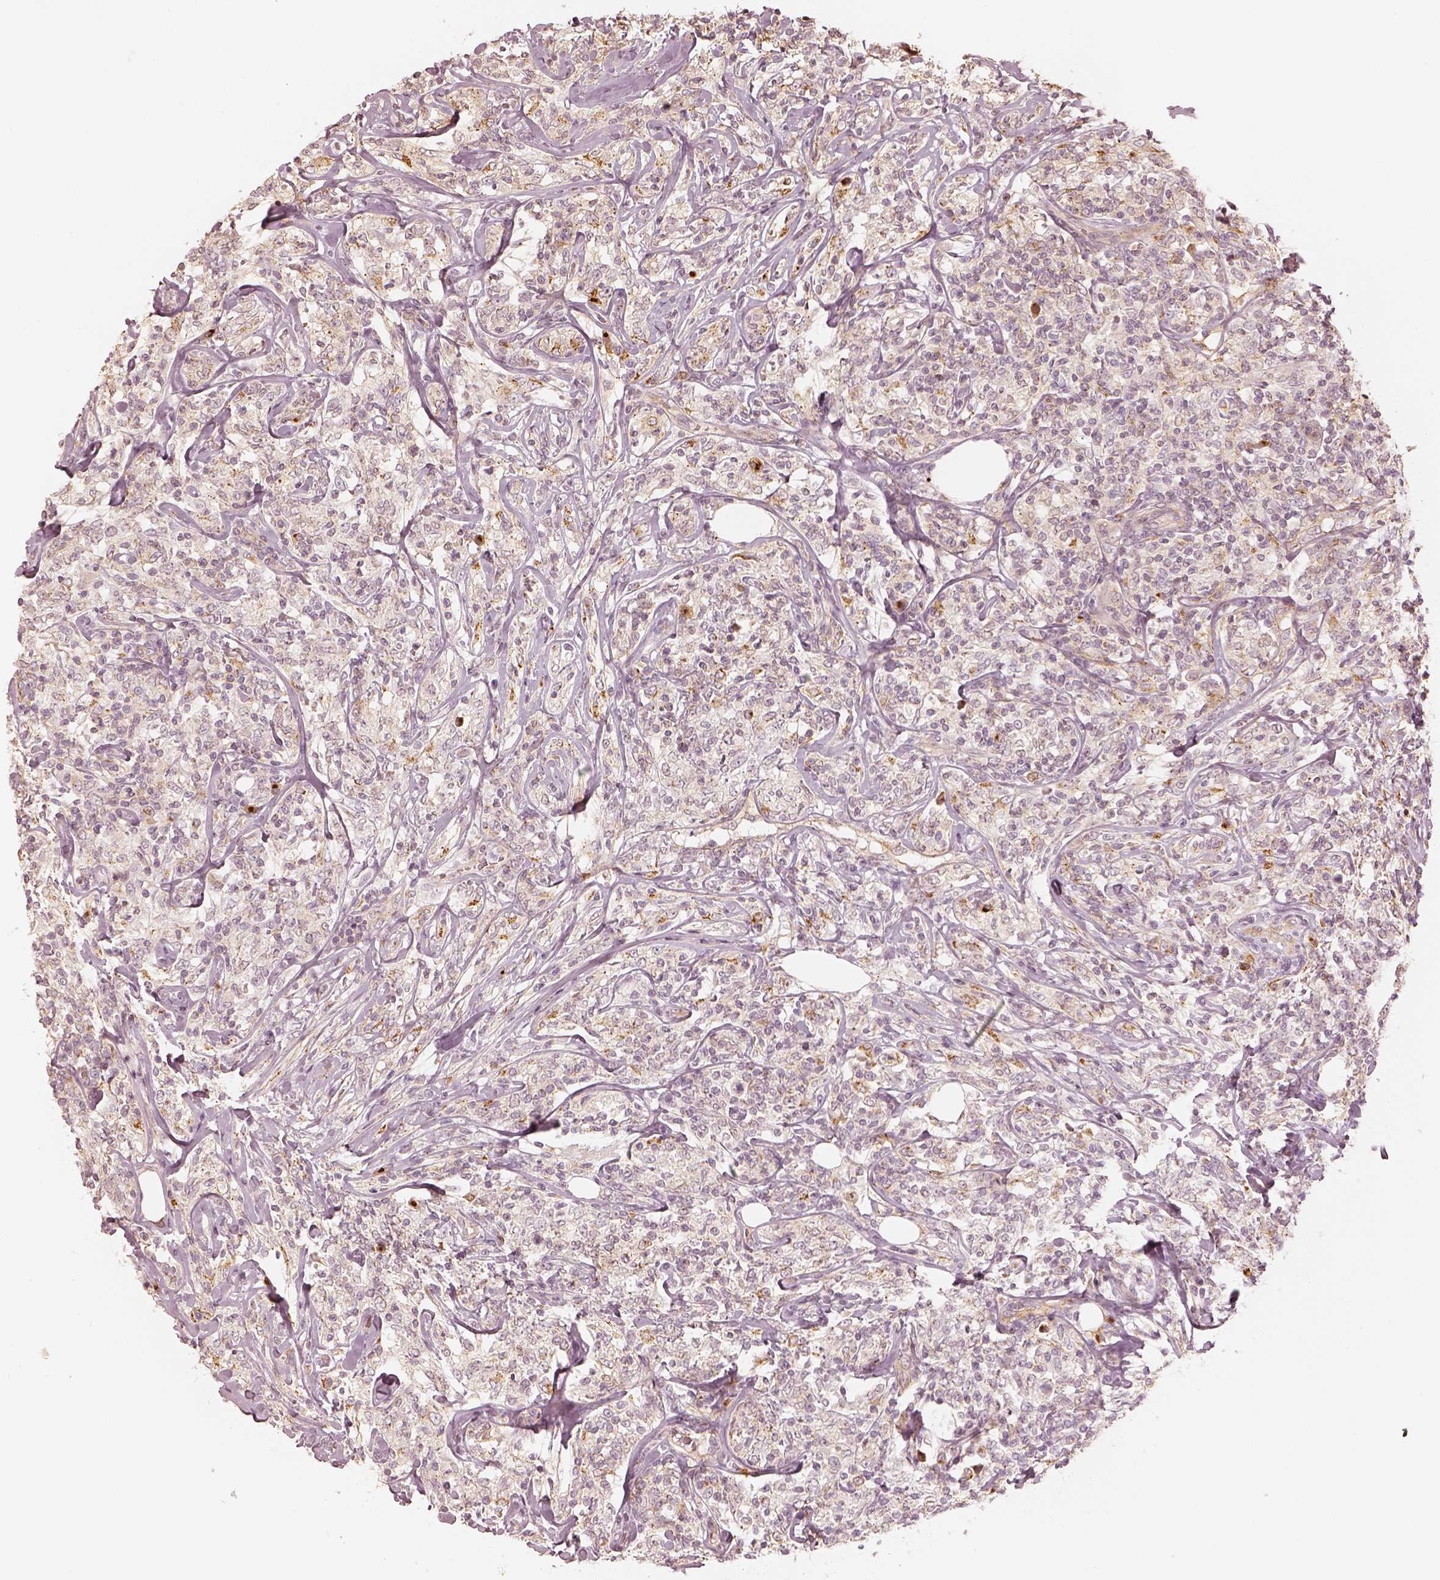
{"staining": {"intensity": "weak", "quantity": "<25%", "location": "cytoplasmic/membranous"}, "tissue": "lymphoma", "cell_type": "Tumor cells", "image_type": "cancer", "snomed": [{"axis": "morphology", "description": "Malignant lymphoma, non-Hodgkin's type, High grade"}, {"axis": "topography", "description": "Lymph node"}], "caption": "There is no significant positivity in tumor cells of high-grade malignant lymphoma, non-Hodgkin's type.", "gene": "GORASP2", "patient": {"sex": "female", "age": 84}}